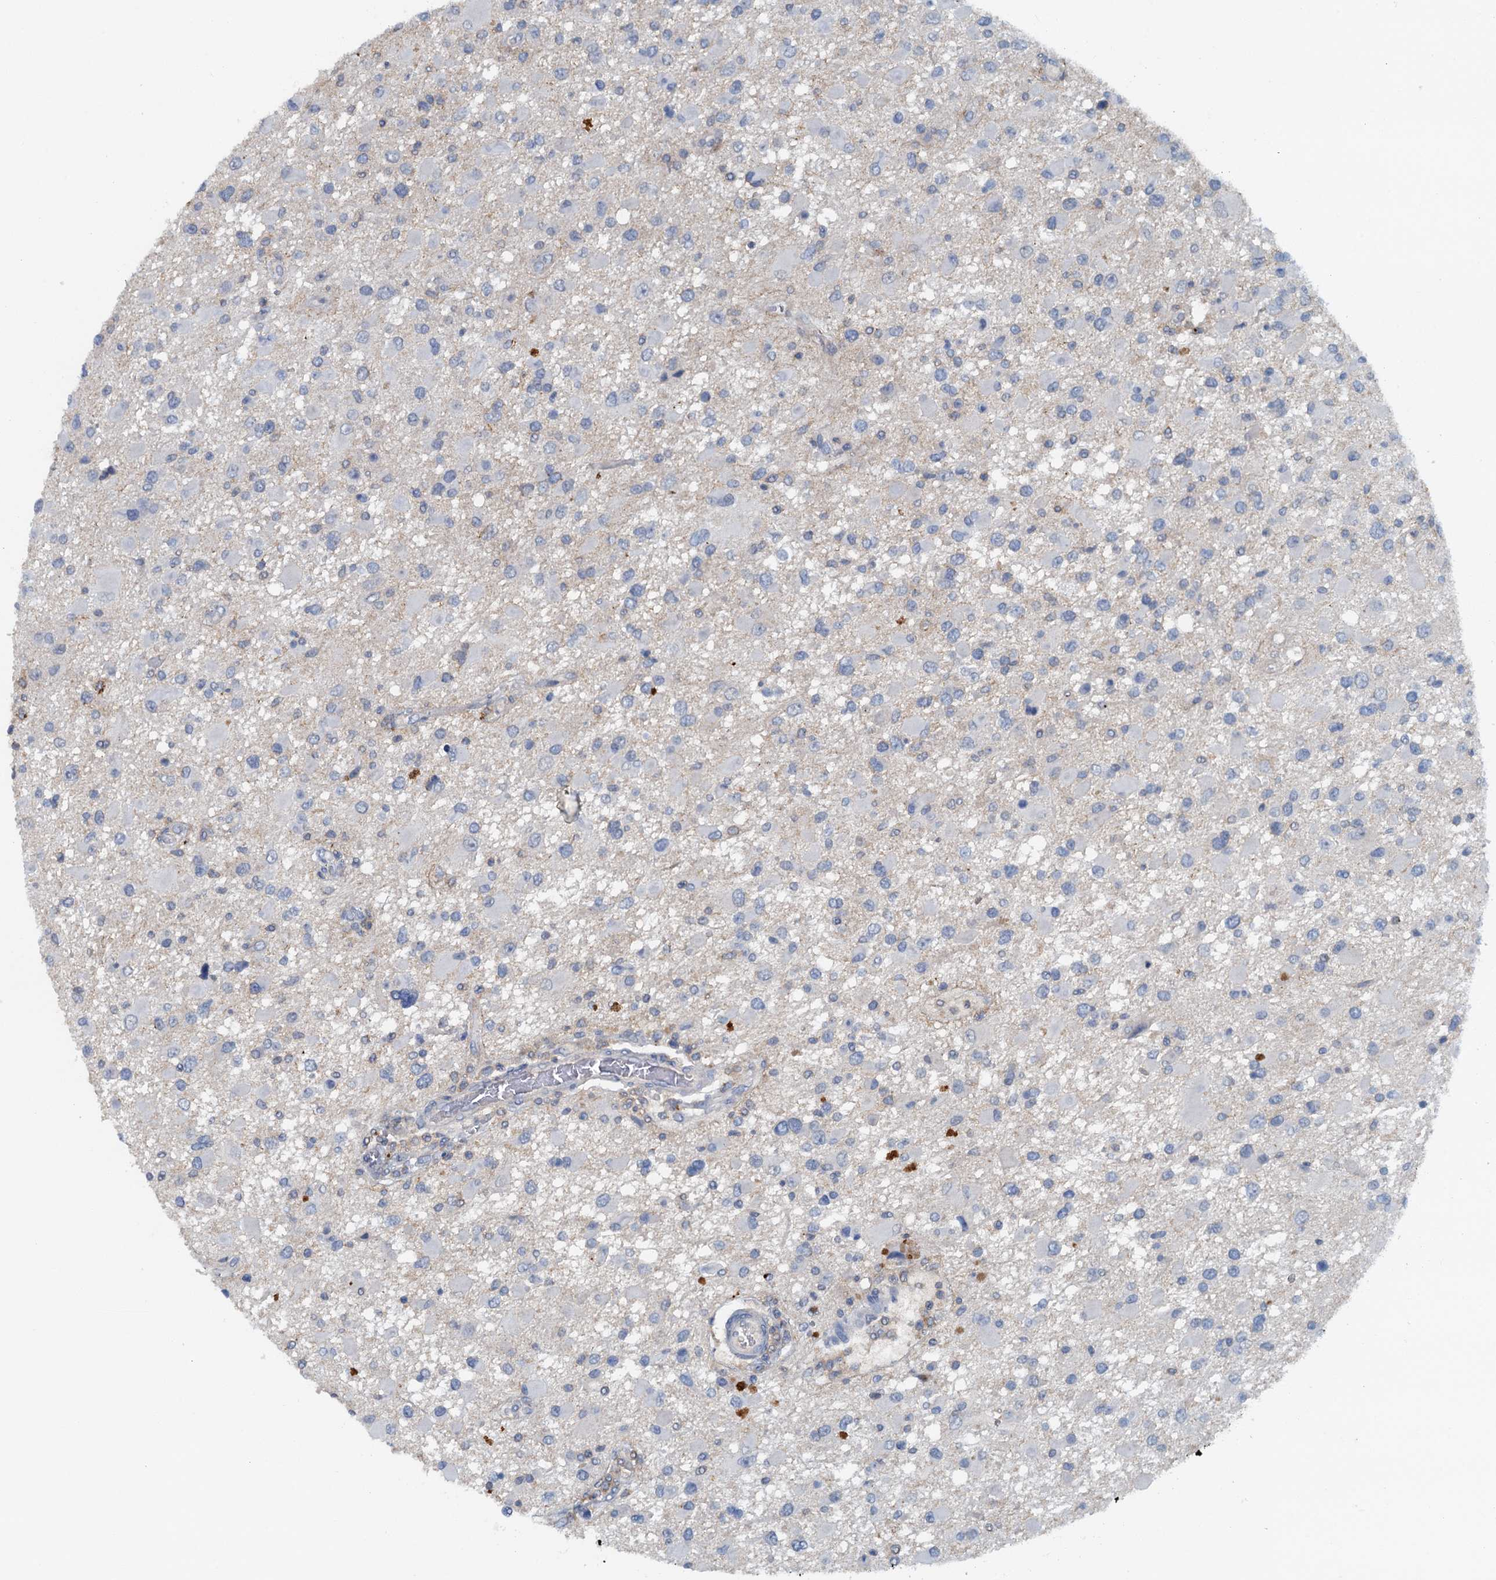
{"staining": {"intensity": "negative", "quantity": "none", "location": "none"}, "tissue": "glioma", "cell_type": "Tumor cells", "image_type": "cancer", "snomed": [{"axis": "morphology", "description": "Glioma, malignant, High grade"}, {"axis": "topography", "description": "Brain"}], "caption": "This image is of malignant high-grade glioma stained with immunohistochemistry (IHC) to label a protein in brown with the nuclei are counter-stained blue. There is no expression in tumor cells. (Immunohistochemistry, brightfield microscopy, high magnification).", "gene": "THAP10", "patient": {"sex": "male", "age": 53}}